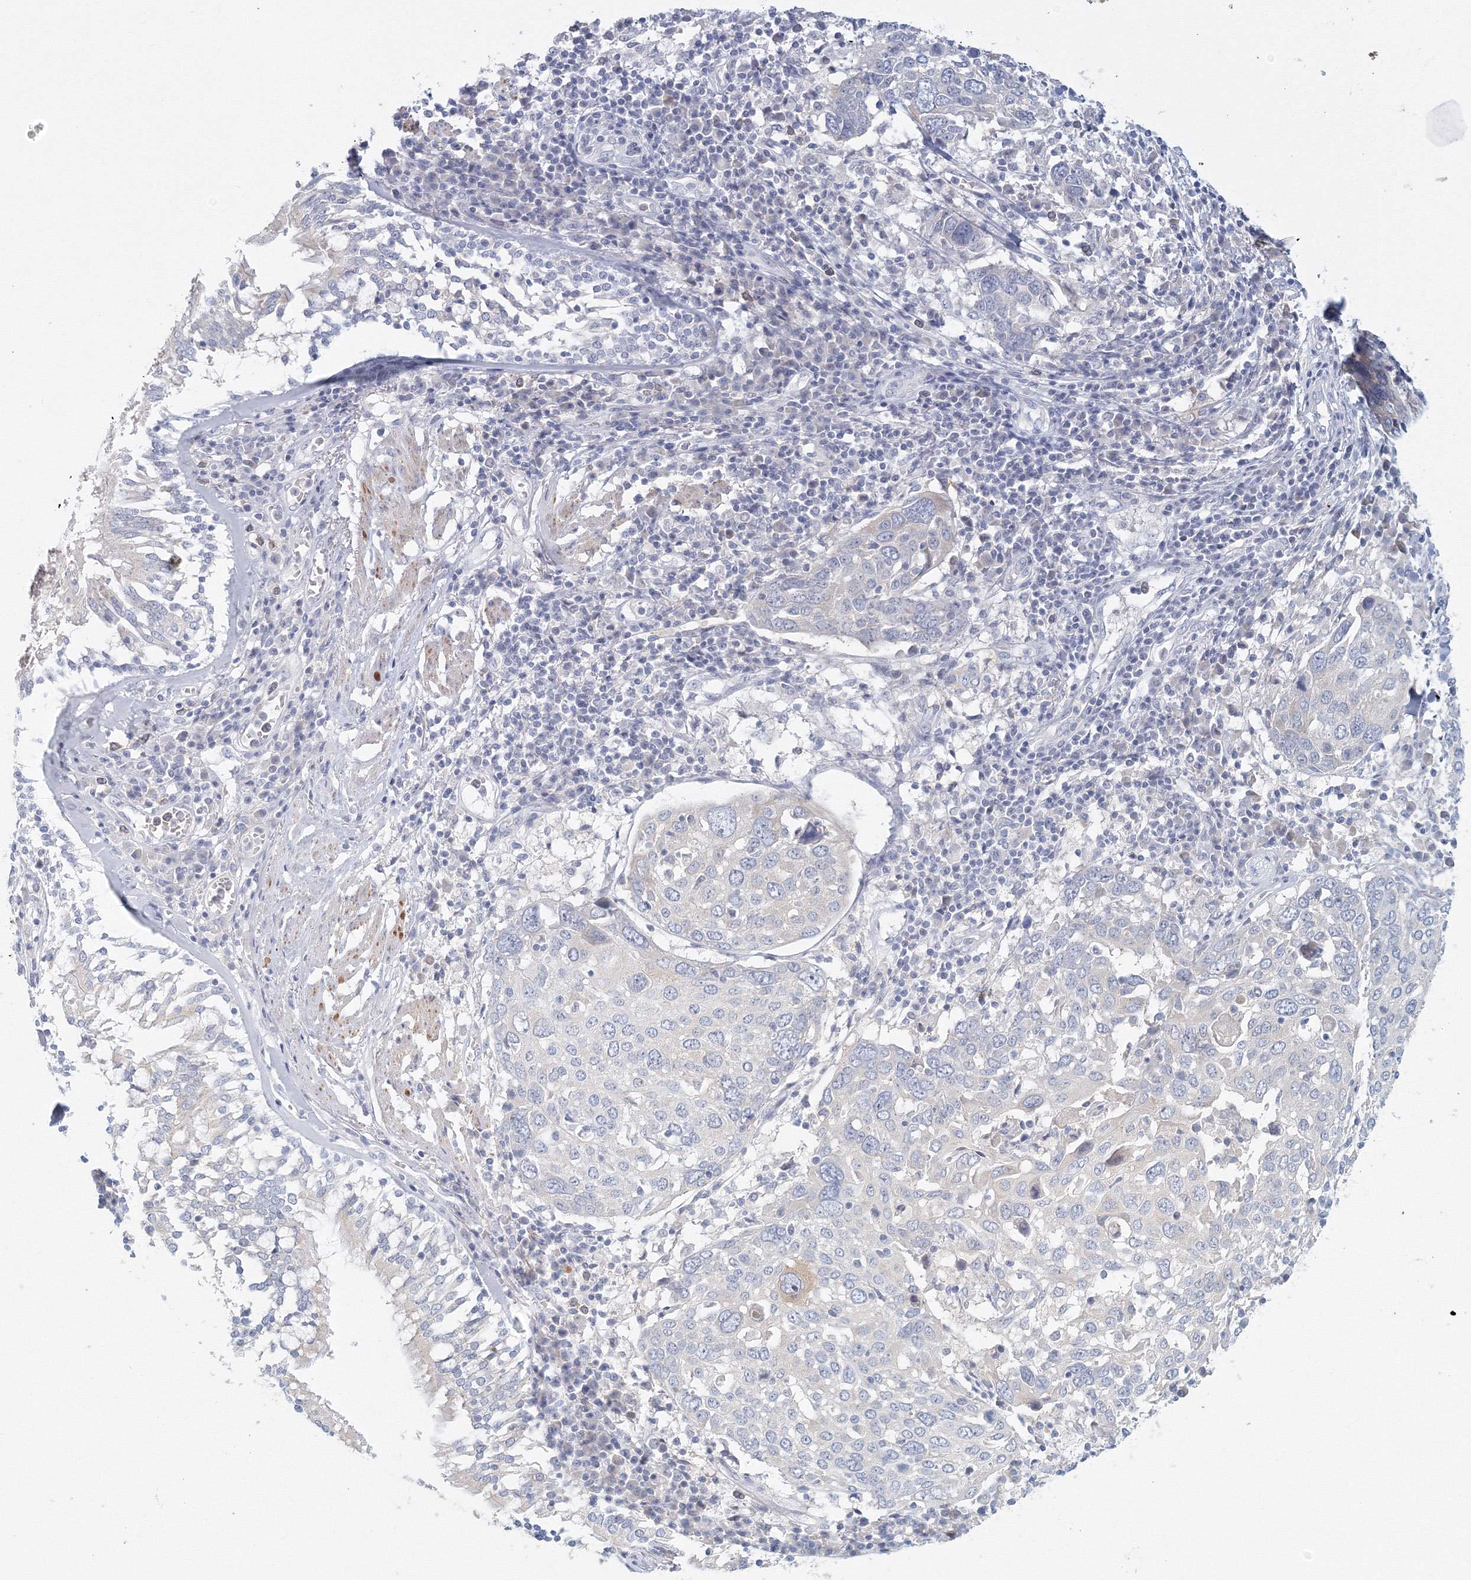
{"staining": {"intensity": "negative", "quantity": "none", "location": "none"}, "tissue": "lung cancer", "cell_type": "Tumor cells", "image_type": "cancer", "snomed": [{"axis": "morphology", "description": "Squamous cell carcinoma, NOS"}, {"axis": "topography", "description": "Lung"}], "caption": "Tumor cells are negative for protein expression in human lung squamous cell carcinoma.", "gene": "TACC2", "patient": {"sex": "male", "age": 65}}